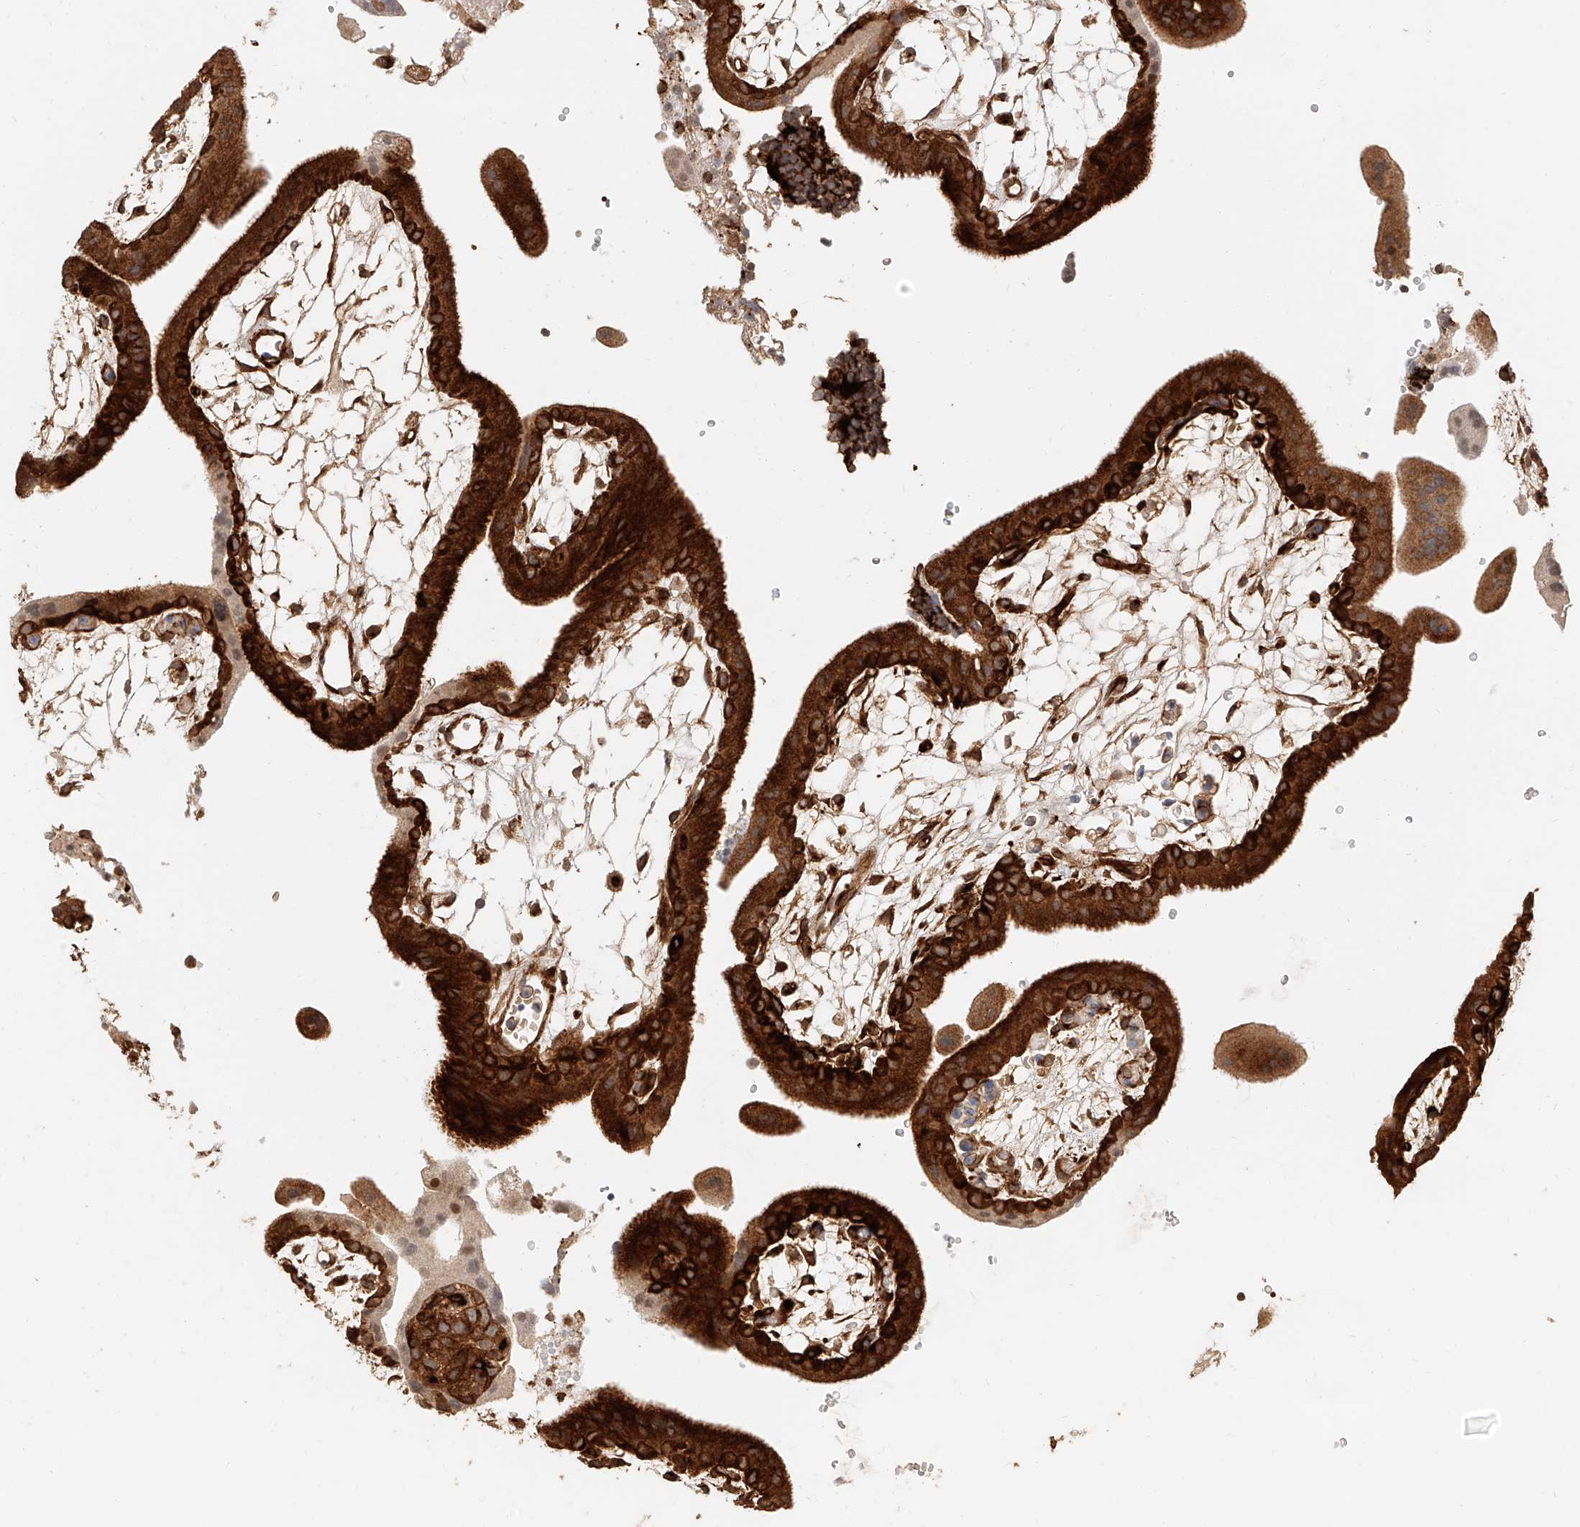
{"staining": {"intensity": "strong", "quantity": ">75%", "location": "cytoplasmic/membranous,nuclear"}, "tissue": "placenta", "cell_type": "Trophoblastic cells", "image_type": "normal", "snomed": [{"axis": "morphology", "description": "Normal tissue, NOS"}, {"axis": "topography", "description": "Placenta"}], "caption": "Human placenta stained with a brown dye exhibits strong cytoplasmic/membranous,nuclear positive positivity in about >75% of trophoblastic cells.", "gene": "NAP1L1", "patient": {"sex": "female", "age": 18}}